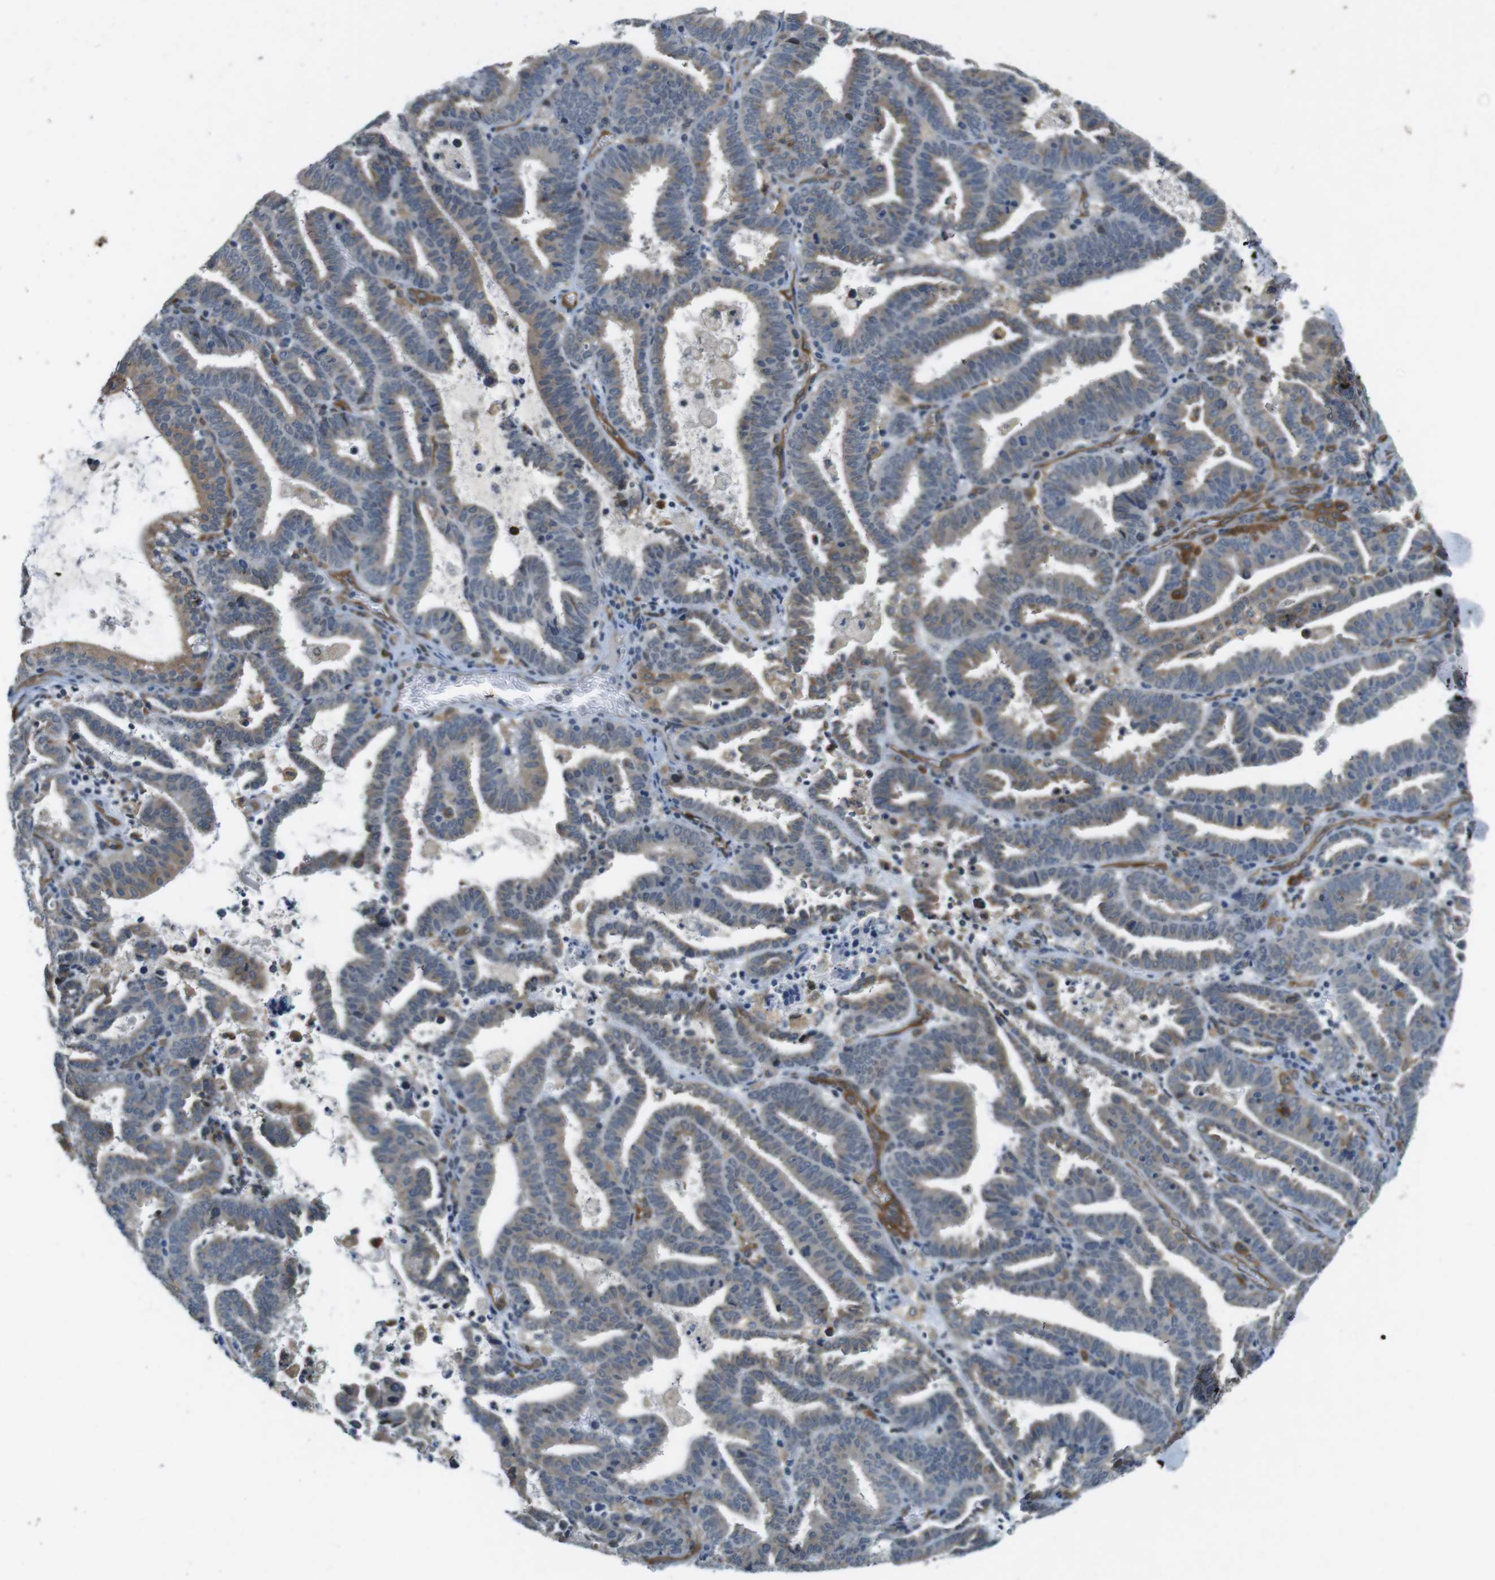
{"staining": {"intensity": "moderate", "quantity": "<25%", "location": "cytoplasmic/membranous"}, "tissue": "endometrial cancer", "cell_type": "Tumor cells", "image_type": "cancer", "snomed": [{"axis": "morphology", "description": "Adenocarcinoma, NOS"}, {"axis": "topography", "description": "Uterus"}], "caption": "DAB immunohistochemical staining of endometrial adenocarcinoma demonstrates moderate cytoplasmic/membranous protein expression in approximately <25% of tumor cells. The protein is shown in brown color, while the nuclei are stained blue.", "gene": "PALD1", "patient": {"sex": "female", "age": 83}}